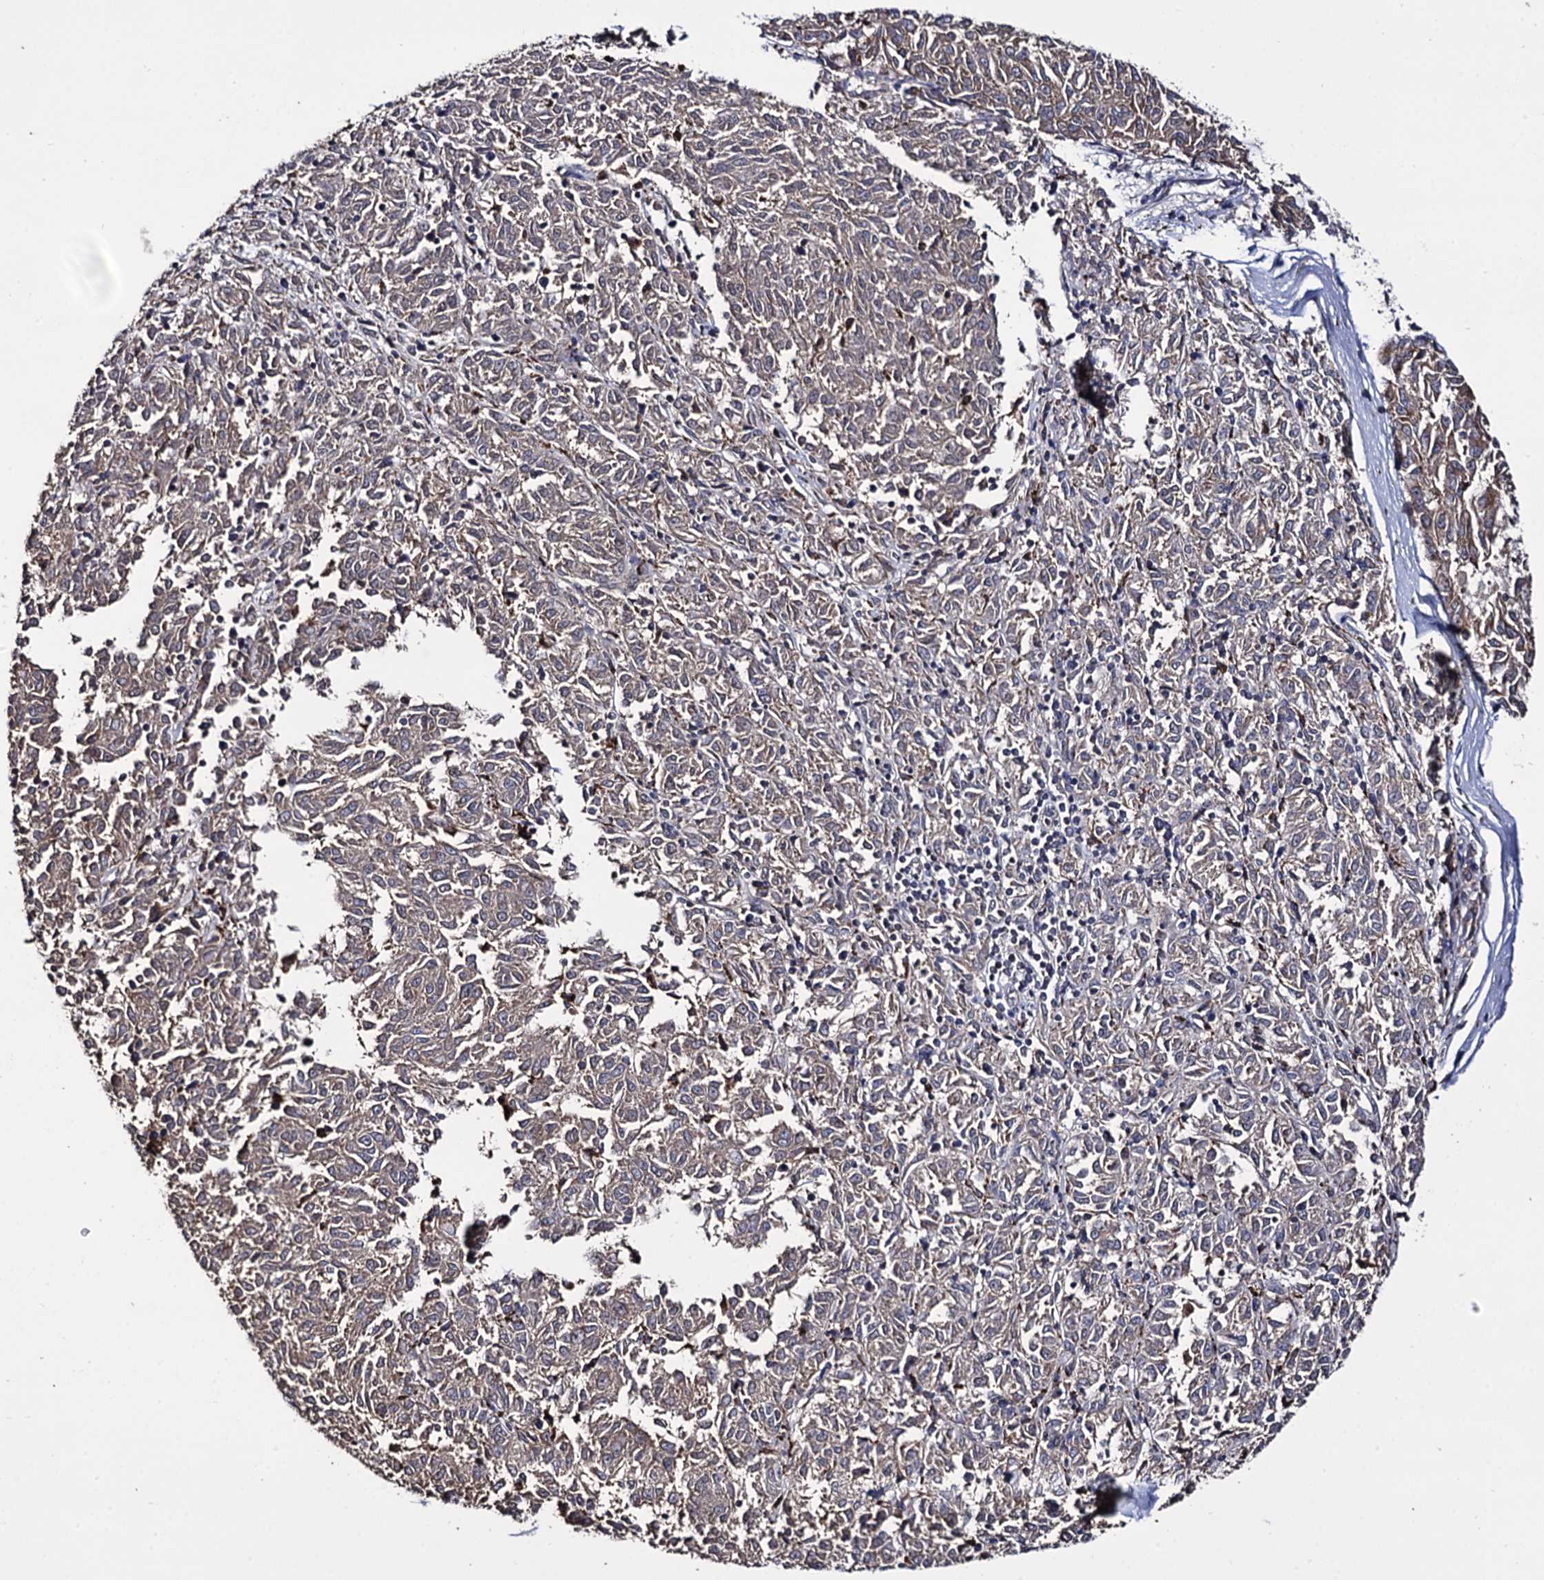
{"staining": {"intensity": "moderate", "quantity": "25%-75%", "location": "cytoplasmic/membranous"}, "tissue": "melanoma", "cell_type": "Tumor cells", "image_type": "cancer", "snomed": [{"axis": "morphology", "description": "Malignant melanoma, NOS"}, {"axis": "topography", "description": "Skin"}], "caption": "The immunohistochemical stain highlights moderate cytoplasmic/membranous positivity in tumor cells of melanoma tissue. The protein is shown in brown color, while the nuclei are stained blue.", "gene": "MICAL2", "patient": {"sex": "female", "age": 72}}